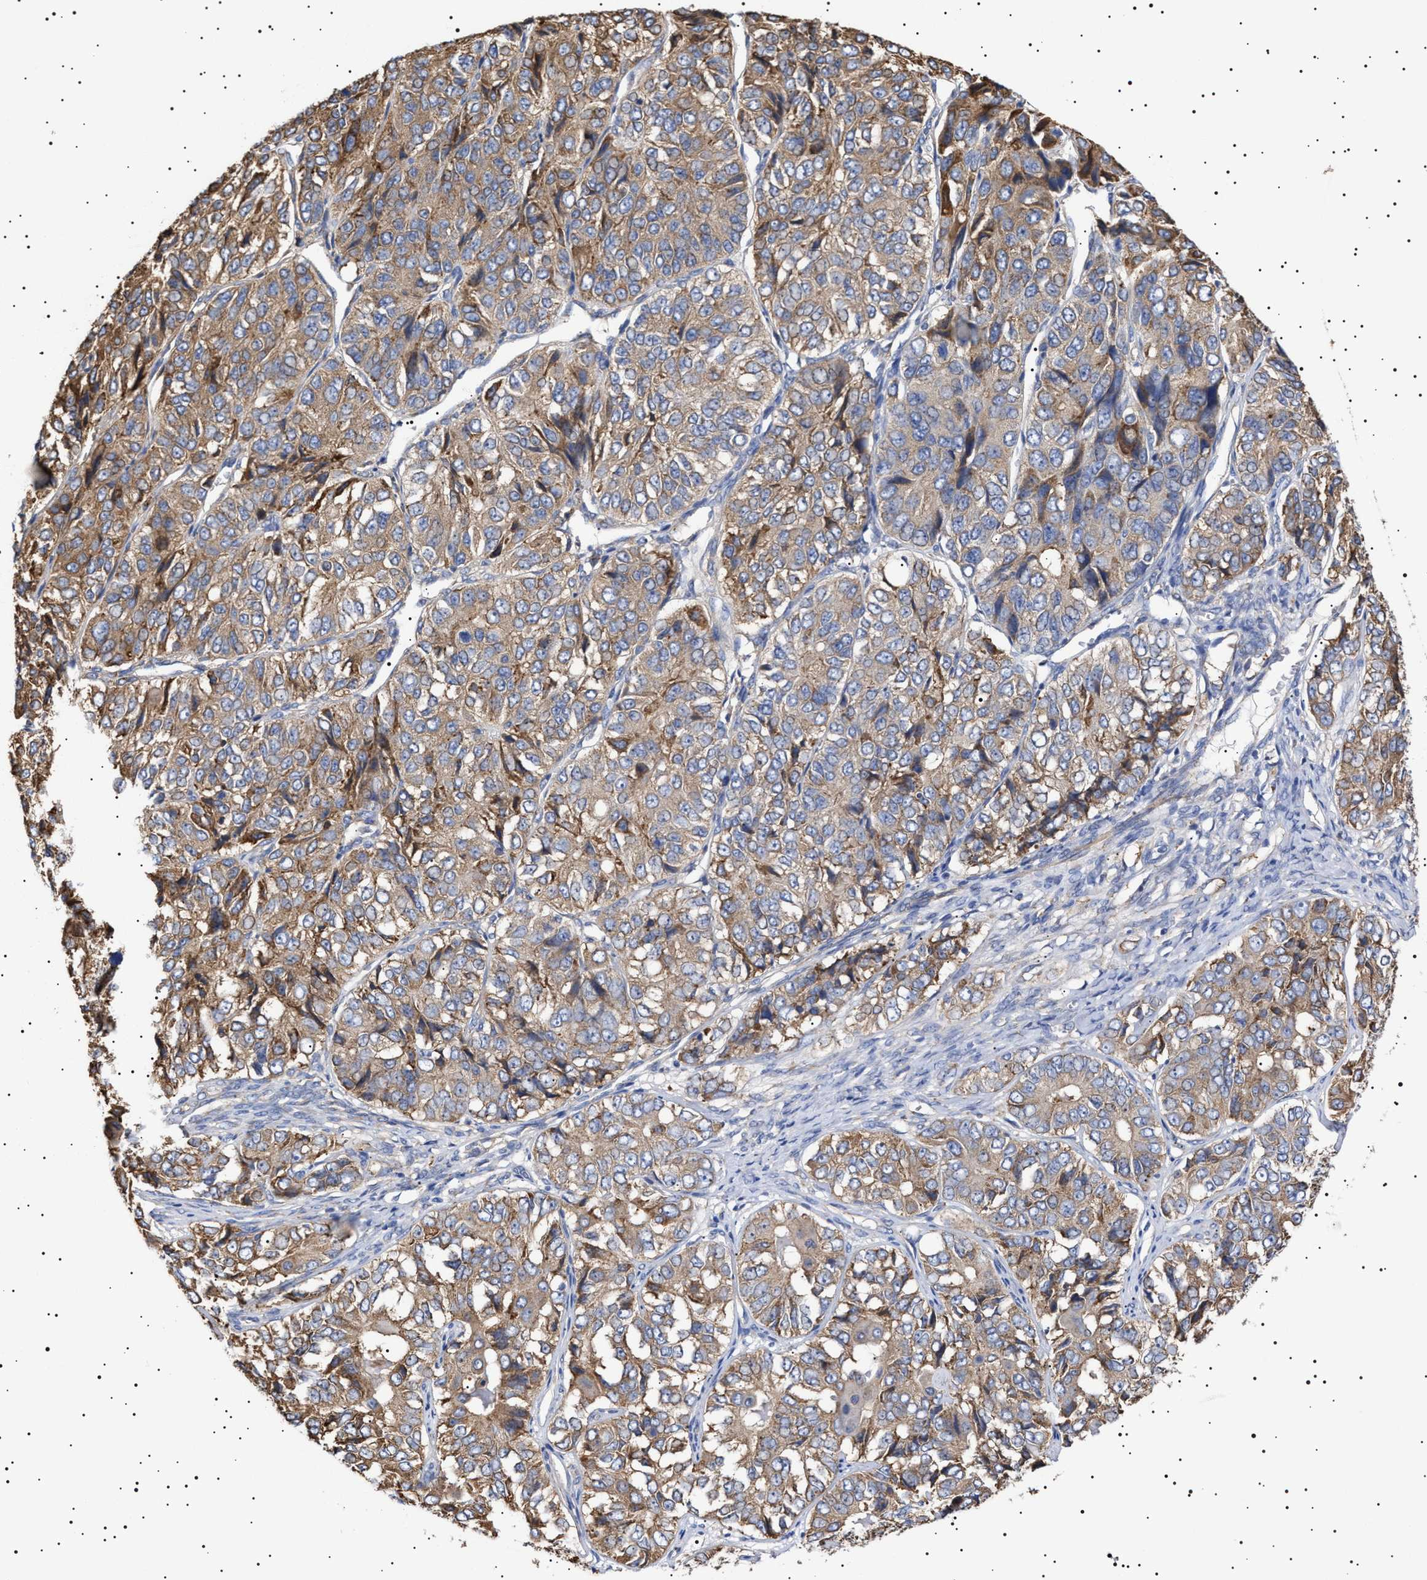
{"staining": {"intensity": "weak", "quantity": ">75%", "location": "cytoplasmic/membranous"}, "tissue": "ovarian cancer", "cell_type": "Tumor cells", "image_type": "cancer", "snomed": [{"axis": "morphology", "description": "Carcinoma, endometroid"}, {"axis": "topography", "description": "Ovary"}], "caption": "Approximately >75% of tumor cells in human ovarian endometroid carcinoma reveal weak cytoplasmic/membranous protein expression as visualized by brown immunohistochemical staining.", "gene": "ERCC6L2", "patient": {"sex": "female", "age": 51}}